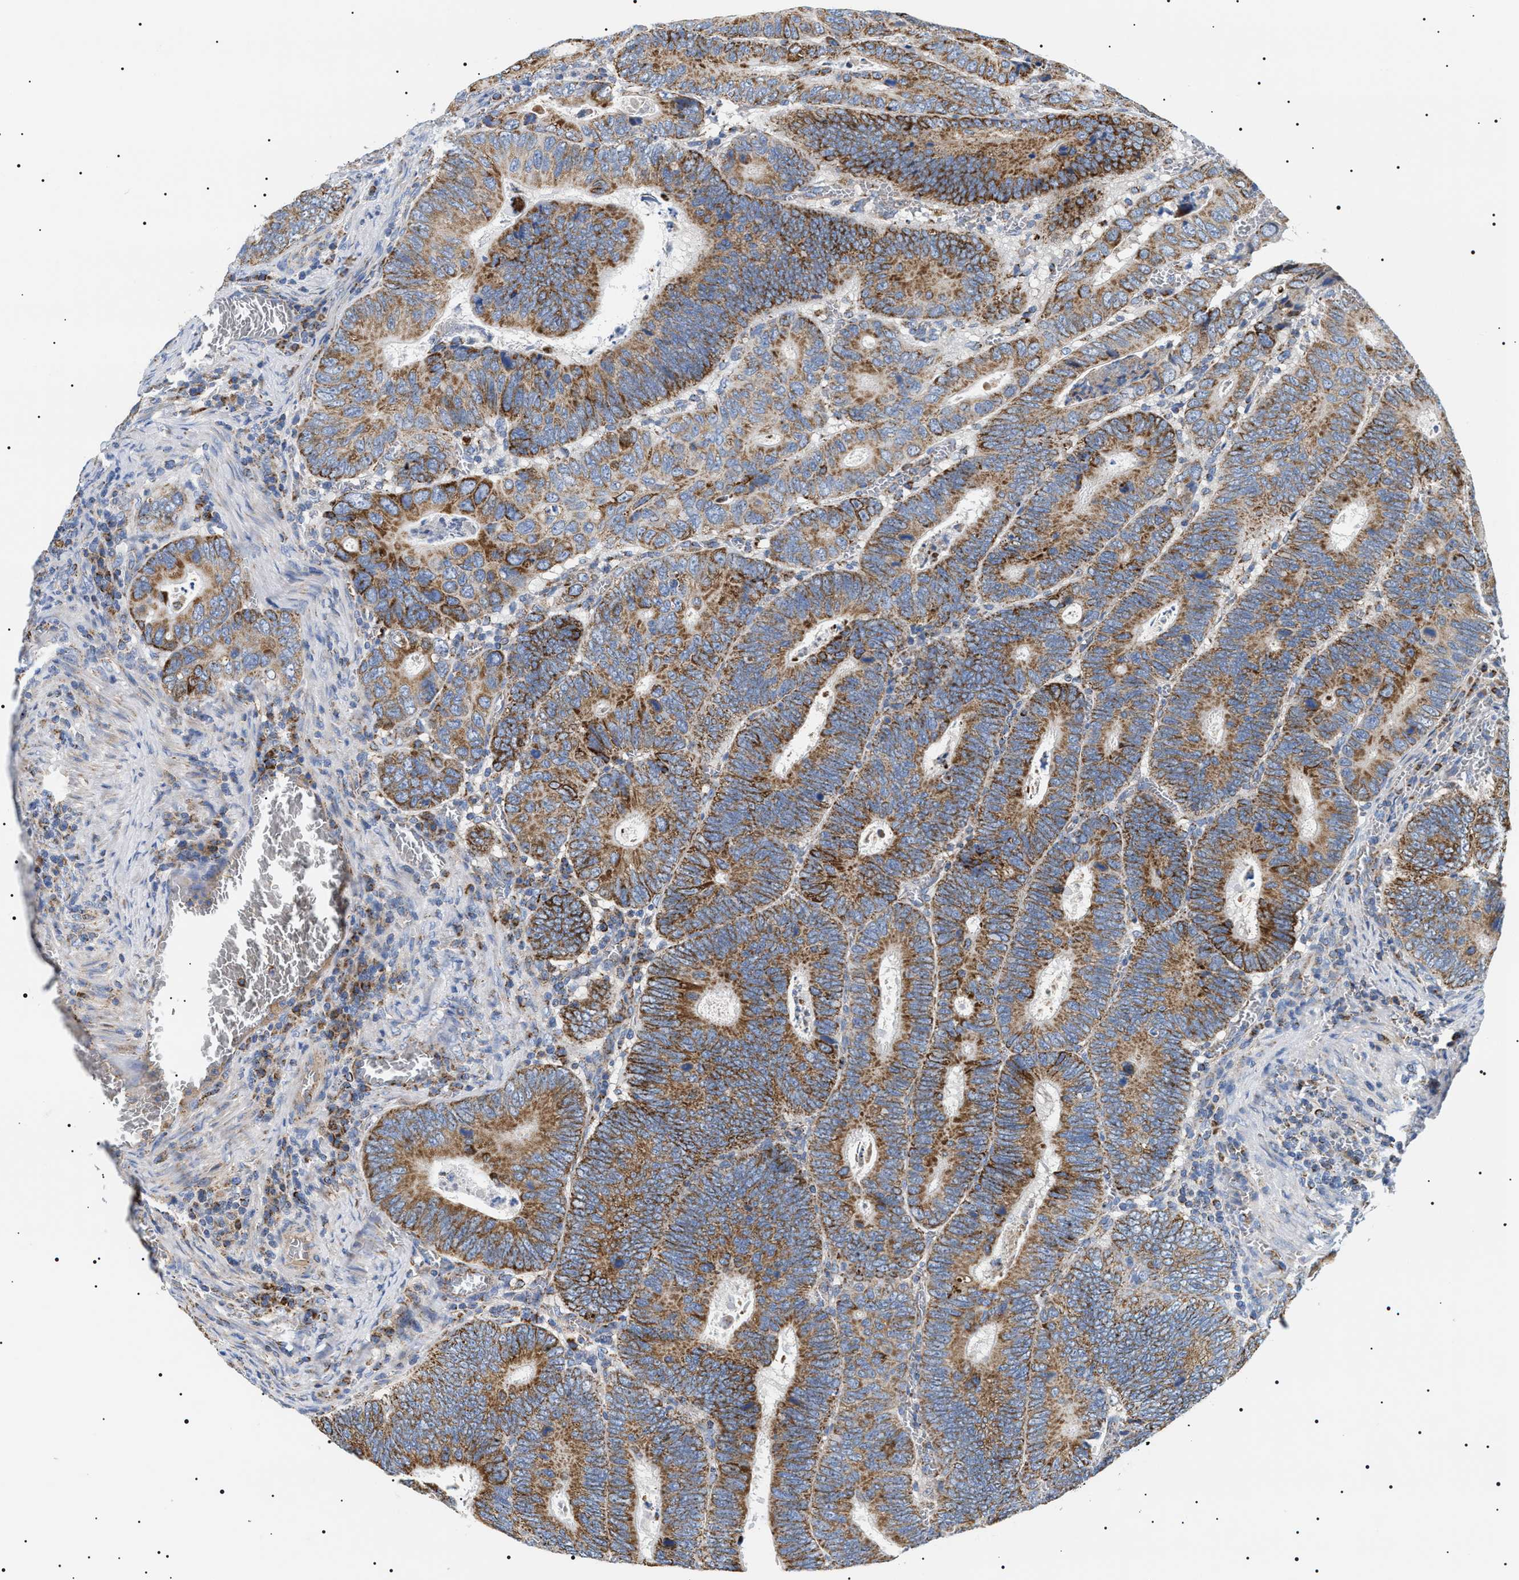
{"staining": {"intensity": "strong", "quantity": ">75%", "location": "cytoplasmic/membranous"}, "tissue": "colorectal cancer", "cell_type": "Tumor cells", "image_type": "cancer", "snomed": [{"axis": "morphology", "description": "Inflammation, NOS"}, {"axis": "morphology", "description": "Adenocarcinoma, NOS"}, {"axis": "topography", "description": "Colon"}], "caption": "Strong cytoplasmic/membranous staining for a protein is appreciated in approximately >75% of tumor cells of colorectal cancer using immunohistochemistry.", "gene": "OXSM", "patient": {"sex": "male", "age": 72}}